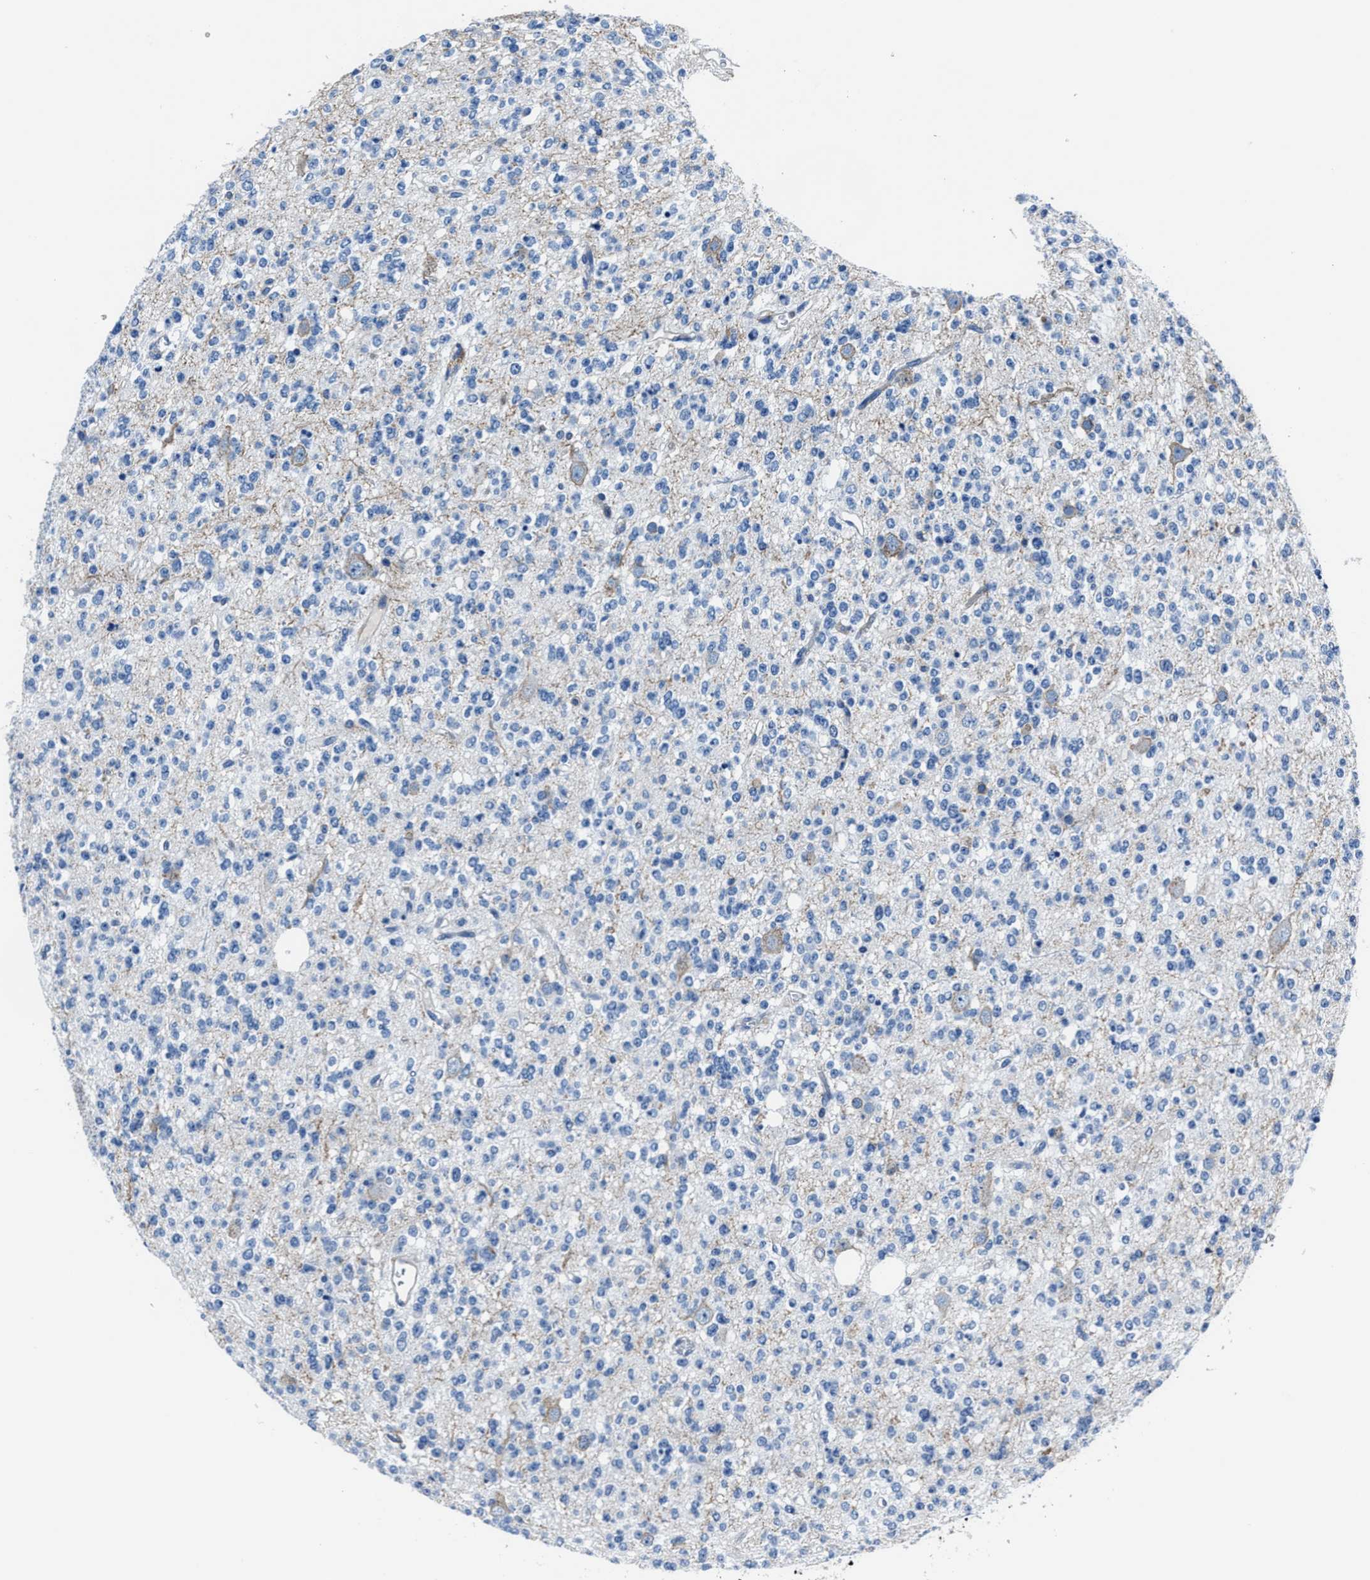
{"staining": {"intensity": "negative", "quantity": "none", "location": "none"}, "tissue": "glioma", "cell_type": "Tumor cells", "image_type": "cancer", "snomed": [{"axis": "morphology", "description": "Glioma, malignant, Low grade"}, {"axis": "topography", "description": "Brain"}], "caption": "High power microscopy histopathology image of an immunohistochemistry image of glioma, revealing no significant positivity in tumor cells.", "gene": "LMO7", "patient": {"sex": "male", "age": 38}}